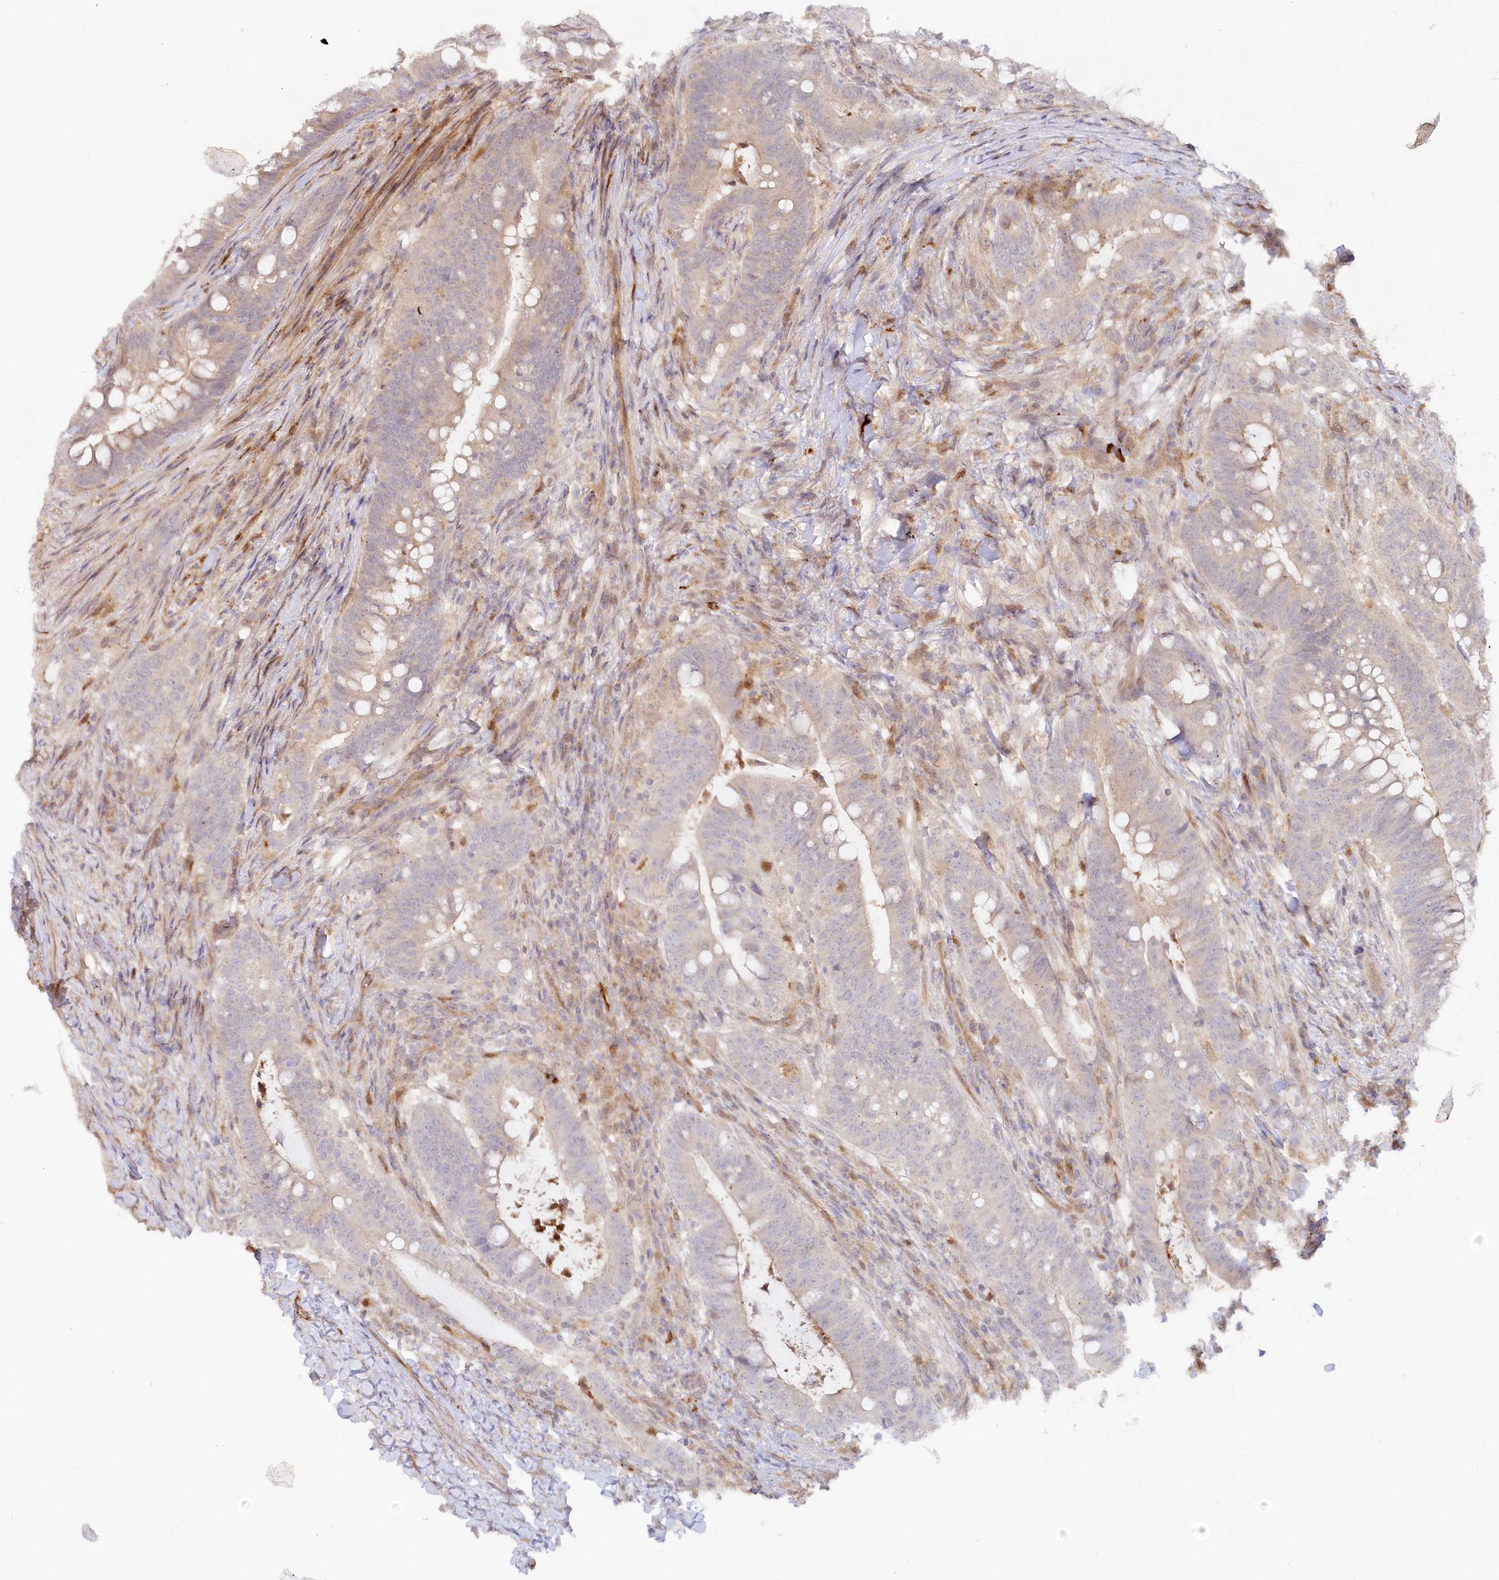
{"staining": {"intensity": "weak", "quantity": "25%-75%", "location": "cytoplasmic/membranous"}, "tissue": "colorectal cancer", "cell_type": "Tumor cells", "image_type": "cancer", "snomed": [{"axis": "morphology", "description": "Adenocarcinoma, NOS"}, {"axis": "topography", "description": "Colon"}], "caption": "Immunohistochemical staining of human colorectal cancer (adenocarcinoma) reveals low levels of weak cytoplasmic/membranous staining in approximately 25%-75% of tumor cells. (DAB (3,3'-diaminobenzidine) IHC, brown staining for protein, blue staining for nuclei).", "gene": "GBE1", "patient": {"sex": "female", "age": 66}}